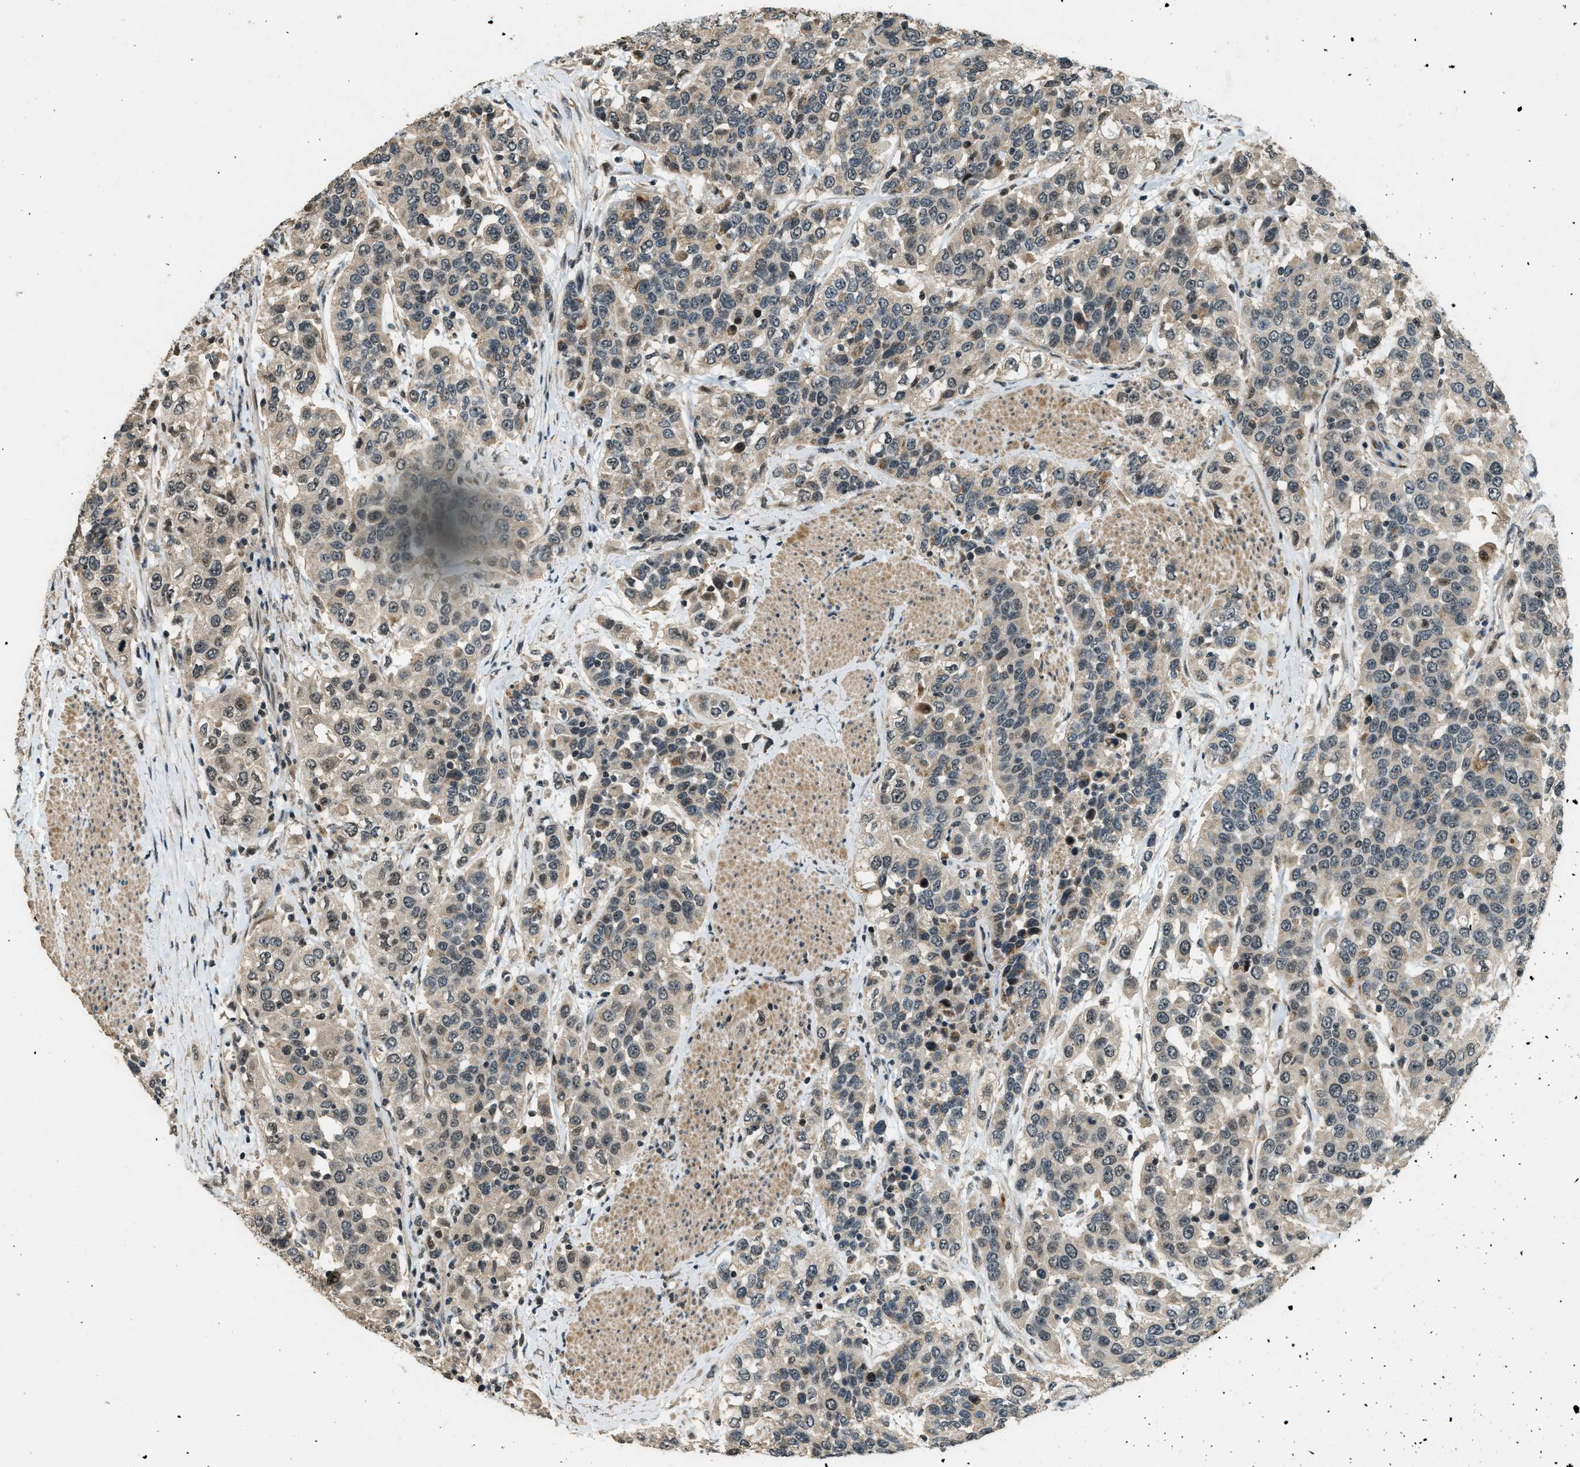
{"staining": {"intensity": "weak", "quantity": "<25%", "location": "cytoplasmic/membranous,nuclear"}, "tissue": "urothelial cancer", "cell_type": "Tumor cells", "image_type": "cancer", "snomed": [{"axis": "morphology", "description": "Urothelial carcinoma, High grade"}, {"axis": "topography", "description": "Urinary bladder"}], "caption": "This is an immunohistochemistry (IHC) image of human urothelial cancer. There is no expression in tumor cells.", "gene": "MED21", "patient": {"sex": "female", "age": 80}}